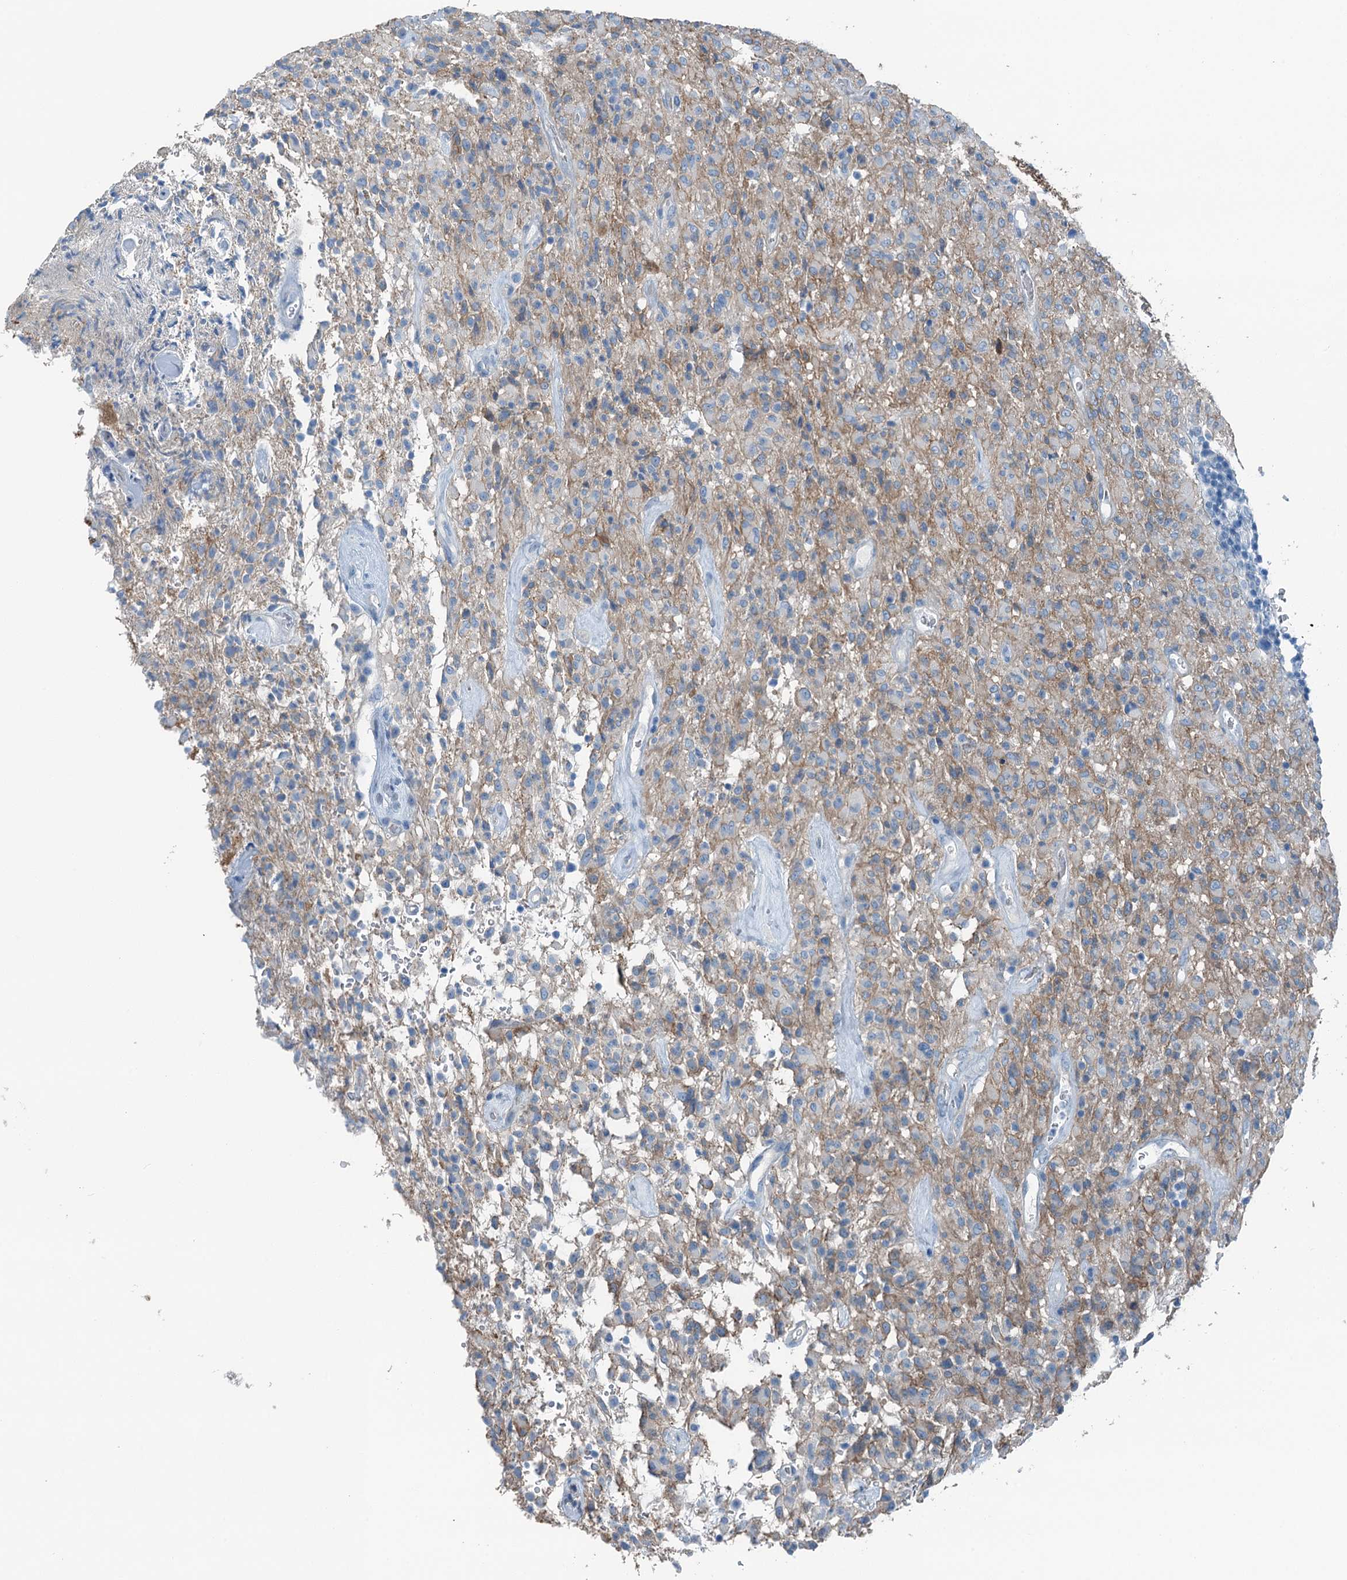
{"staining": {"intensity": "negative", "quantity": "none", "location": "none"}, "tissue": "glioma", "cell_type": "Tumor cells", "image_type": "cancer", "snomed": [{"axis": "morphology", "description": "Glioma, malignant, High grade"}, {"axis": "topography", "description": "Brain"}], "caption": "High power microscopy micrograph of an immunohistochemistry (IHC) photomicrograph of malignant glioma (high-grade), revealing no significant staining in tumor cells. Brightfield microscopy of immunohistochemistry (IHC) stained with DAB (brown) and hematoxylin (blue), captured at high magnification.", "gene": "TMOD2", "patient": {"sex": "female", "age": 57}}